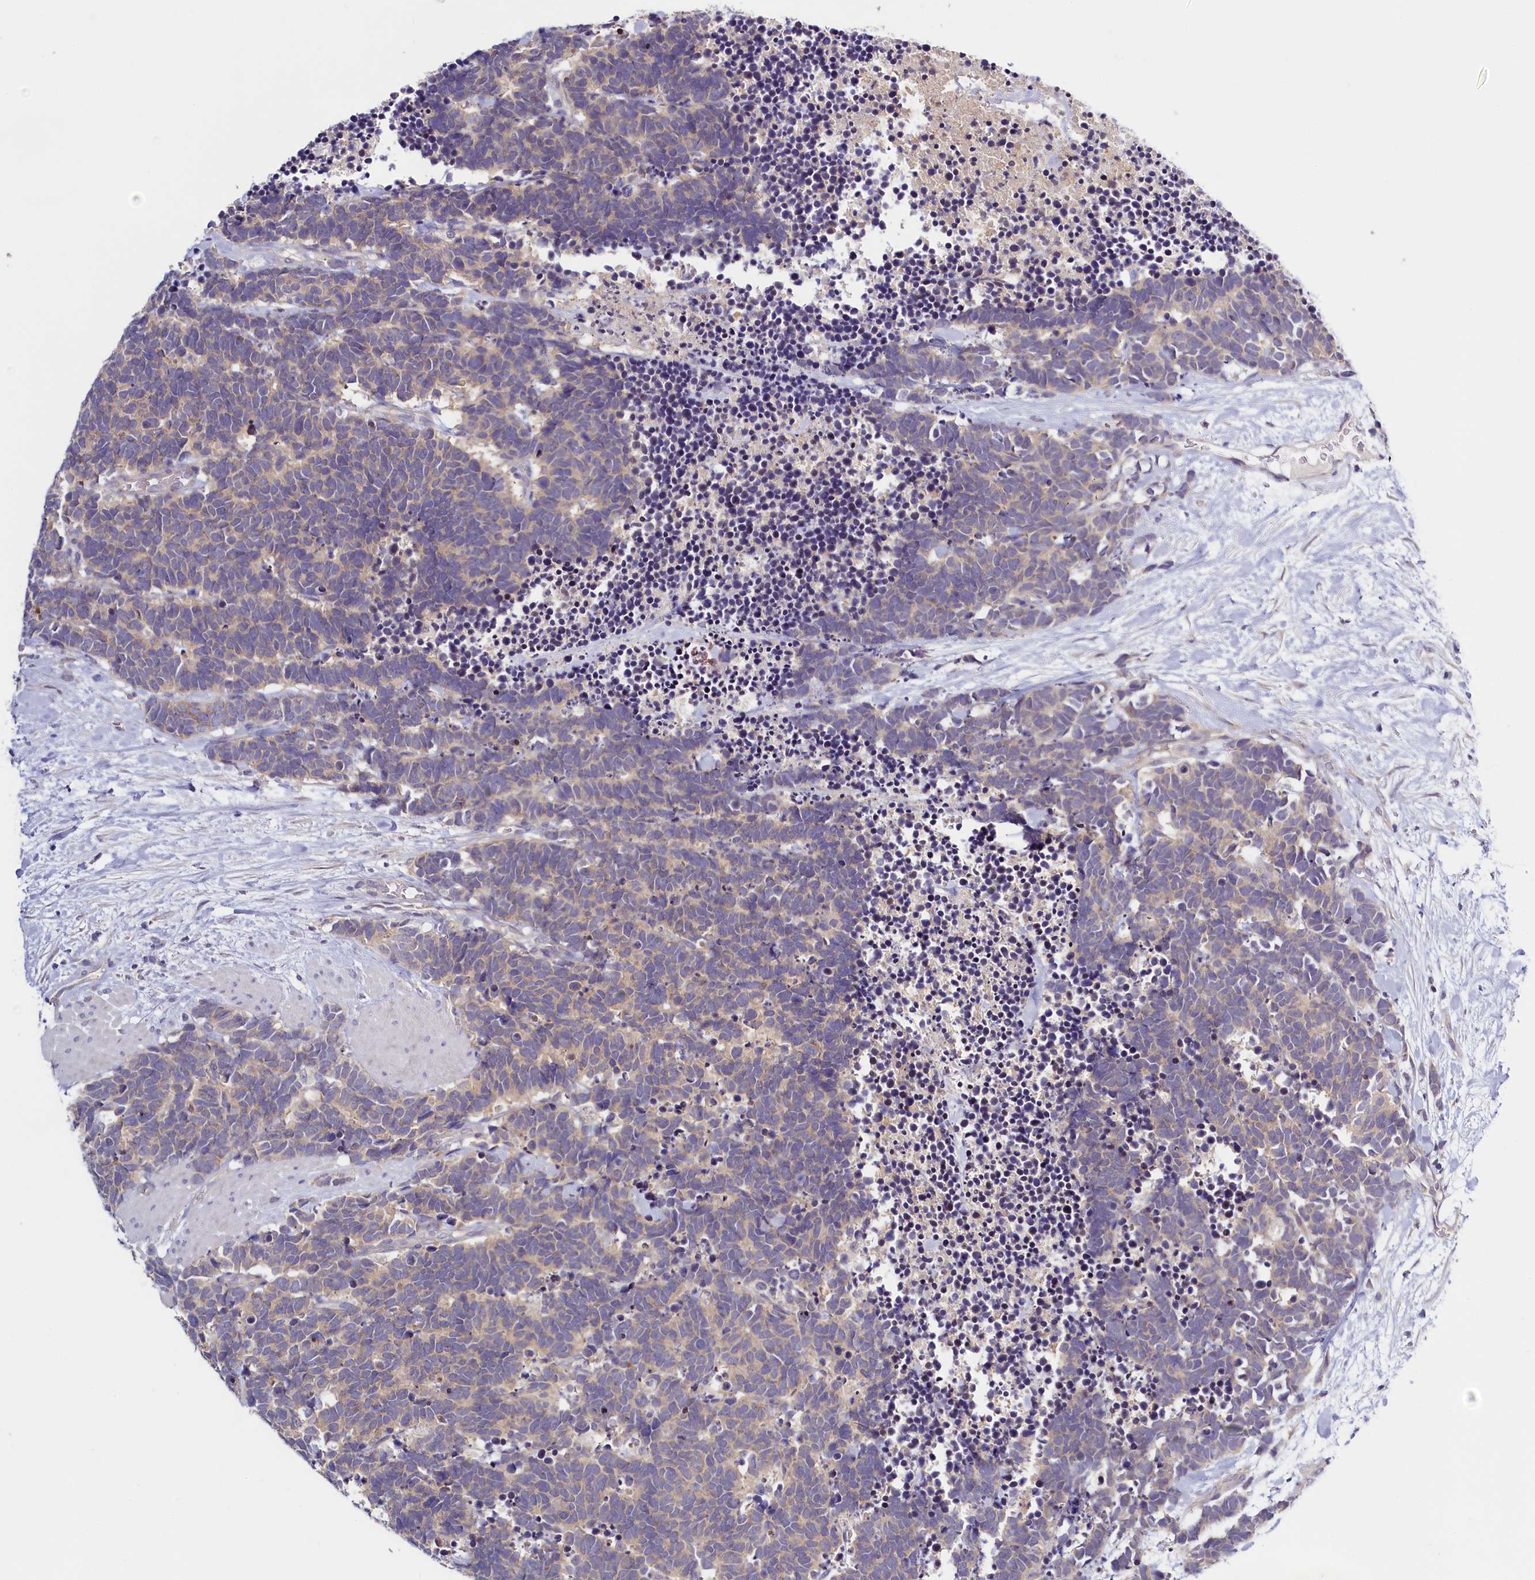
{"staining": {"intensity": "weak", "quantity": "<25%", "location": "cytoplasmic/membranous"}, "tissue": "carcinoid", "cell_type": "Tumor cells", "image_type": "cancer", "snomed": [{"axis": "morphology", "description": "Carcinoma, NOS"}, {"axis": "morphology", "description": "Carcinoid, malignant, NOS"}, {"axis": "topography", "description": "Urinary bladder"}], "caption": "A photomicrograph of carcinoid stained for a protein exhibits no brown staining in tumor cells. (Immunohistochemistry (ihc), brightfield microscopy, high magnification).", "gene": "PDE6D", "patient": {"sex": "male", "age": 57}}